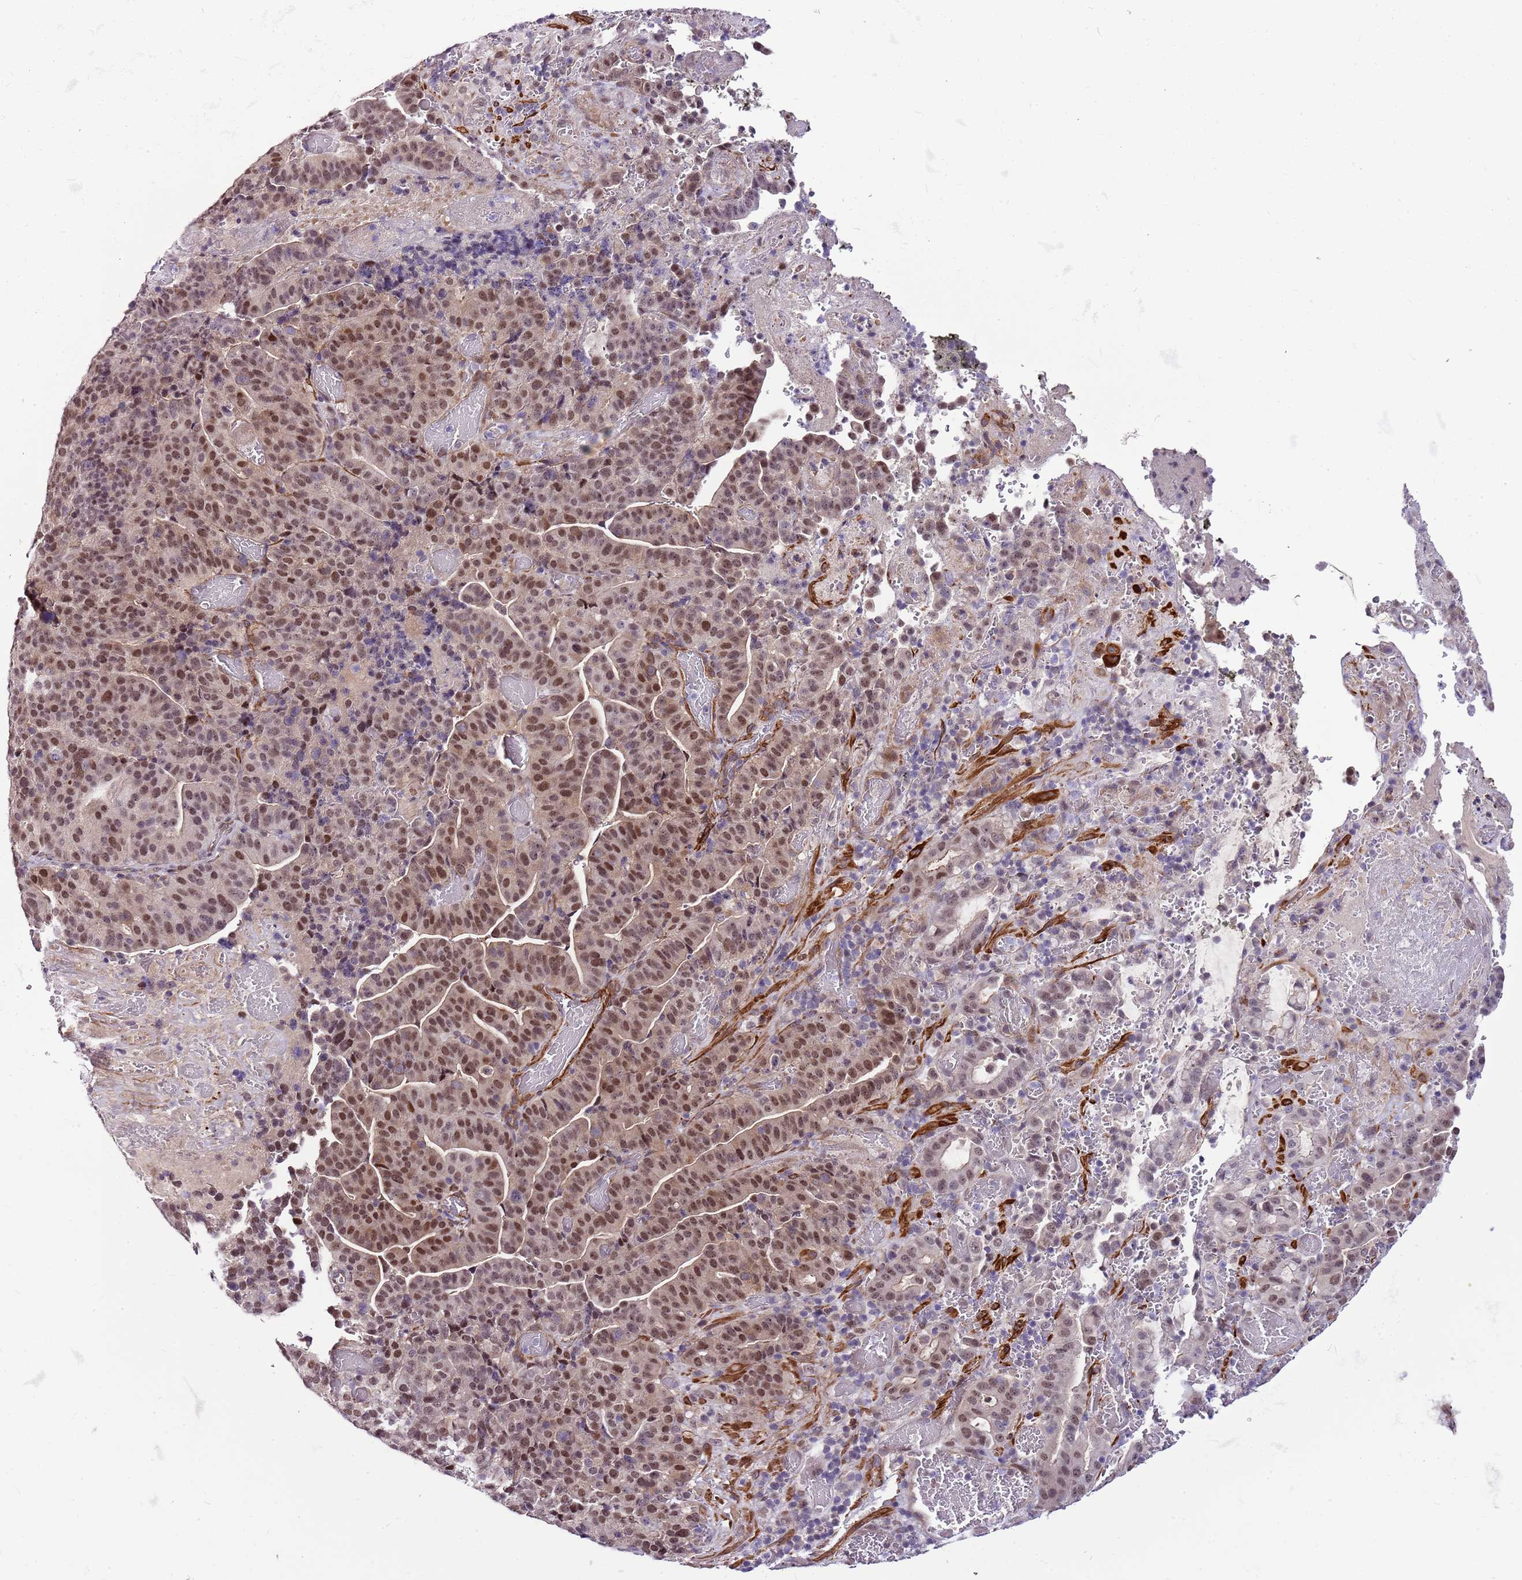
{"staining": {"intensity": "moderate", "quantity": ">75%", "location": "nuclear"}, "tissue": "stomach cancer", "cell_type": "Tumor cells", "image_type": "cancer", "snomed": [{"axis": "morphology", "description": "Adenocarcinoma, NOS"}, {"axis": "topography", "description": "Stomach"}], "caption": "Human stomach cancer stained with a protein marker reveals moderate staining in tumor cells.", "gene": "POLE3", "patient": {"sex": "male", "age": 48}}